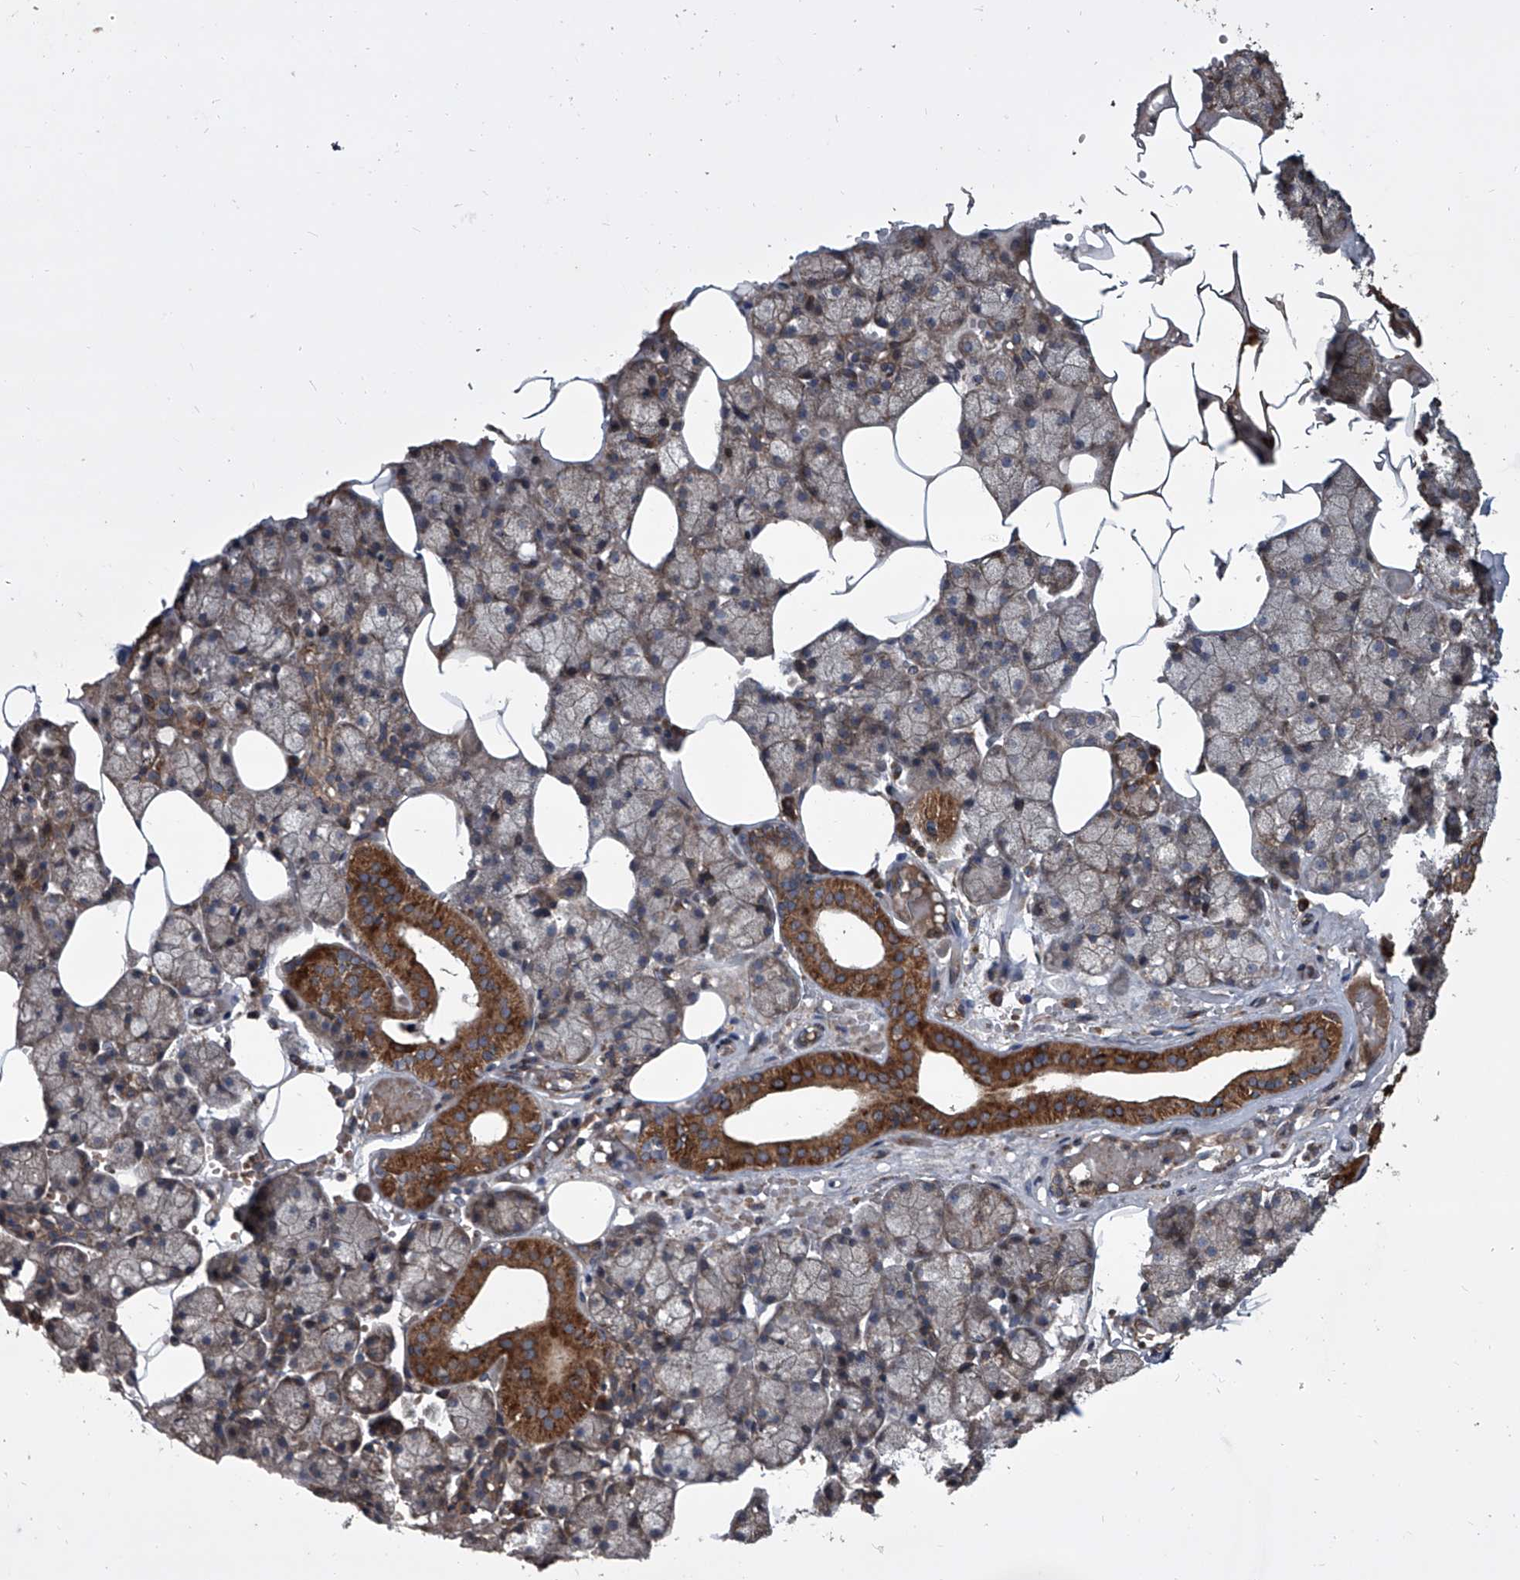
{"staining": {"intensity": "strong", "quantity": "25%-75%", "location": "cytoplasmic/membranous"}, "tissue": "salivary gland", "cell_type": "Glandular cells", "image_type": "normal", "snomed": [{"axis": "morphology", "description": "Normal tissue, NOS"}, {"axis": "topography", "description": "Salivary gland"}], "caption": "IHC of unremarkable human salivary gland exhibits high levels of strong cytoplasmic/membranous expression in approximately 25%-75% of glandular cells.", "gene": "EVA1C", "patient": {"sex": "male", "age": 62}}